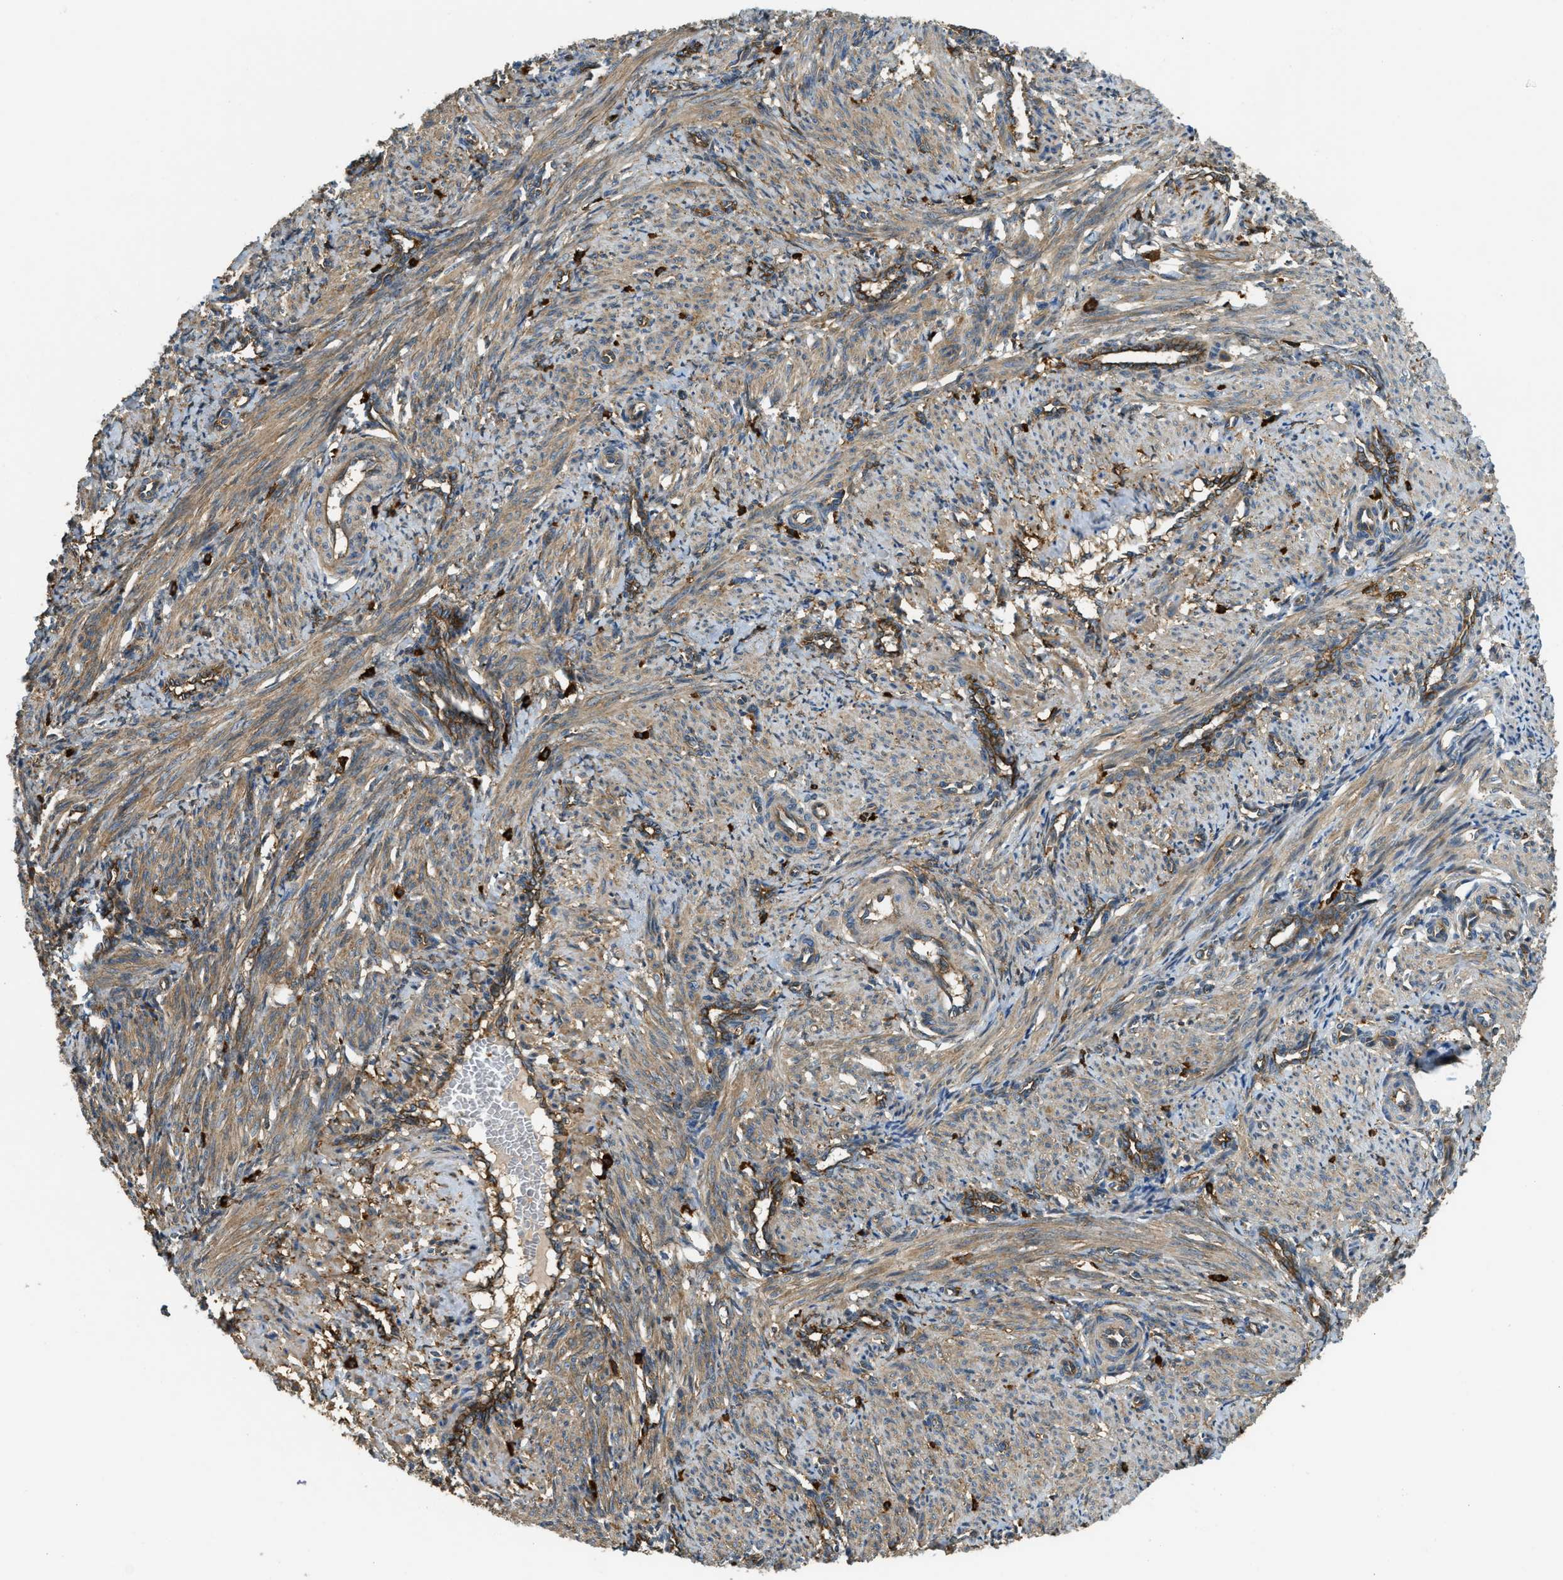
{"staining": {"intensity": "moderate", "quantity": ">75%", "location": "cytoplasmic/membranous"}, "tissue": "smooth muscle", "cell_type": "Smooth muscle cells", "image_type": "normal", "snomed": [{"axis": "morphology", "description": "Normal tissue, NOS"}, {"axis": "topography", "description": "Endometrium"}], "caption": "IHC micrograph of unremarkable human smooth muscle stained for a protein (brown), which exhibits medium levels of moderate cytoplasmic/membranous positivity in approximately >75% of smooth muscle cells.", "gene": "BAG4", "patient": {"sex": "female", "age": 33}}